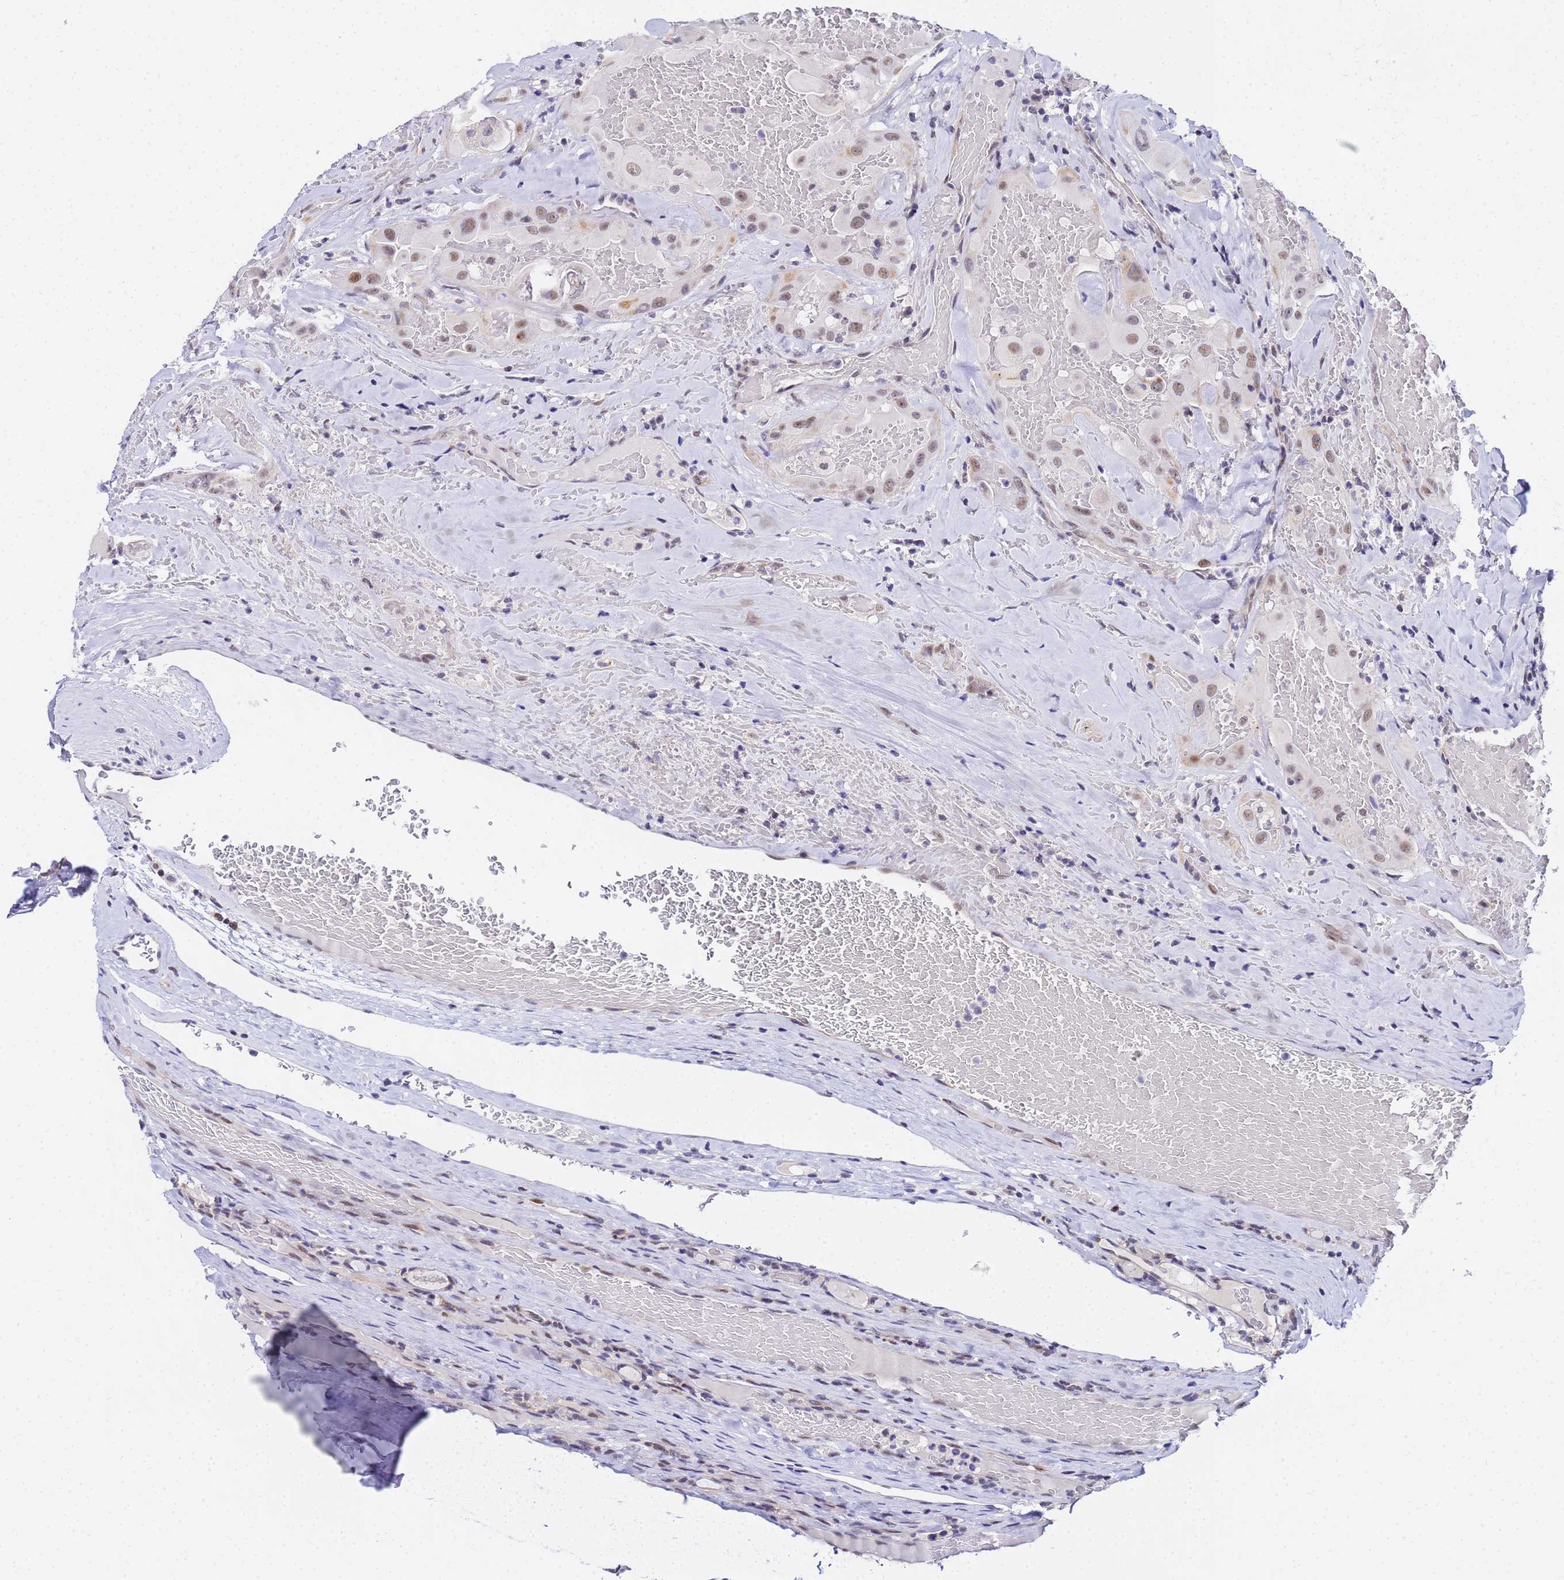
{"staining": {"intensity": "weak", "quantity": "<25%", "location": "nuclear"}, "tissue": "thyroid cancer", "cell_type": "Tumor cells", "image_type": "cancer", "snomed": [{"axis": "morphology", "description": "Papillary adenocarcinoma, NOS"}, {"axis": "topography", "description": "Thyroid gland"}], "caption": "There is no significant staining in tumor cells of thyroid cancer (papillary adenocarcinoma).", "gene": "CKMT1A", "patient": {"sex": "female", "age": 72}}